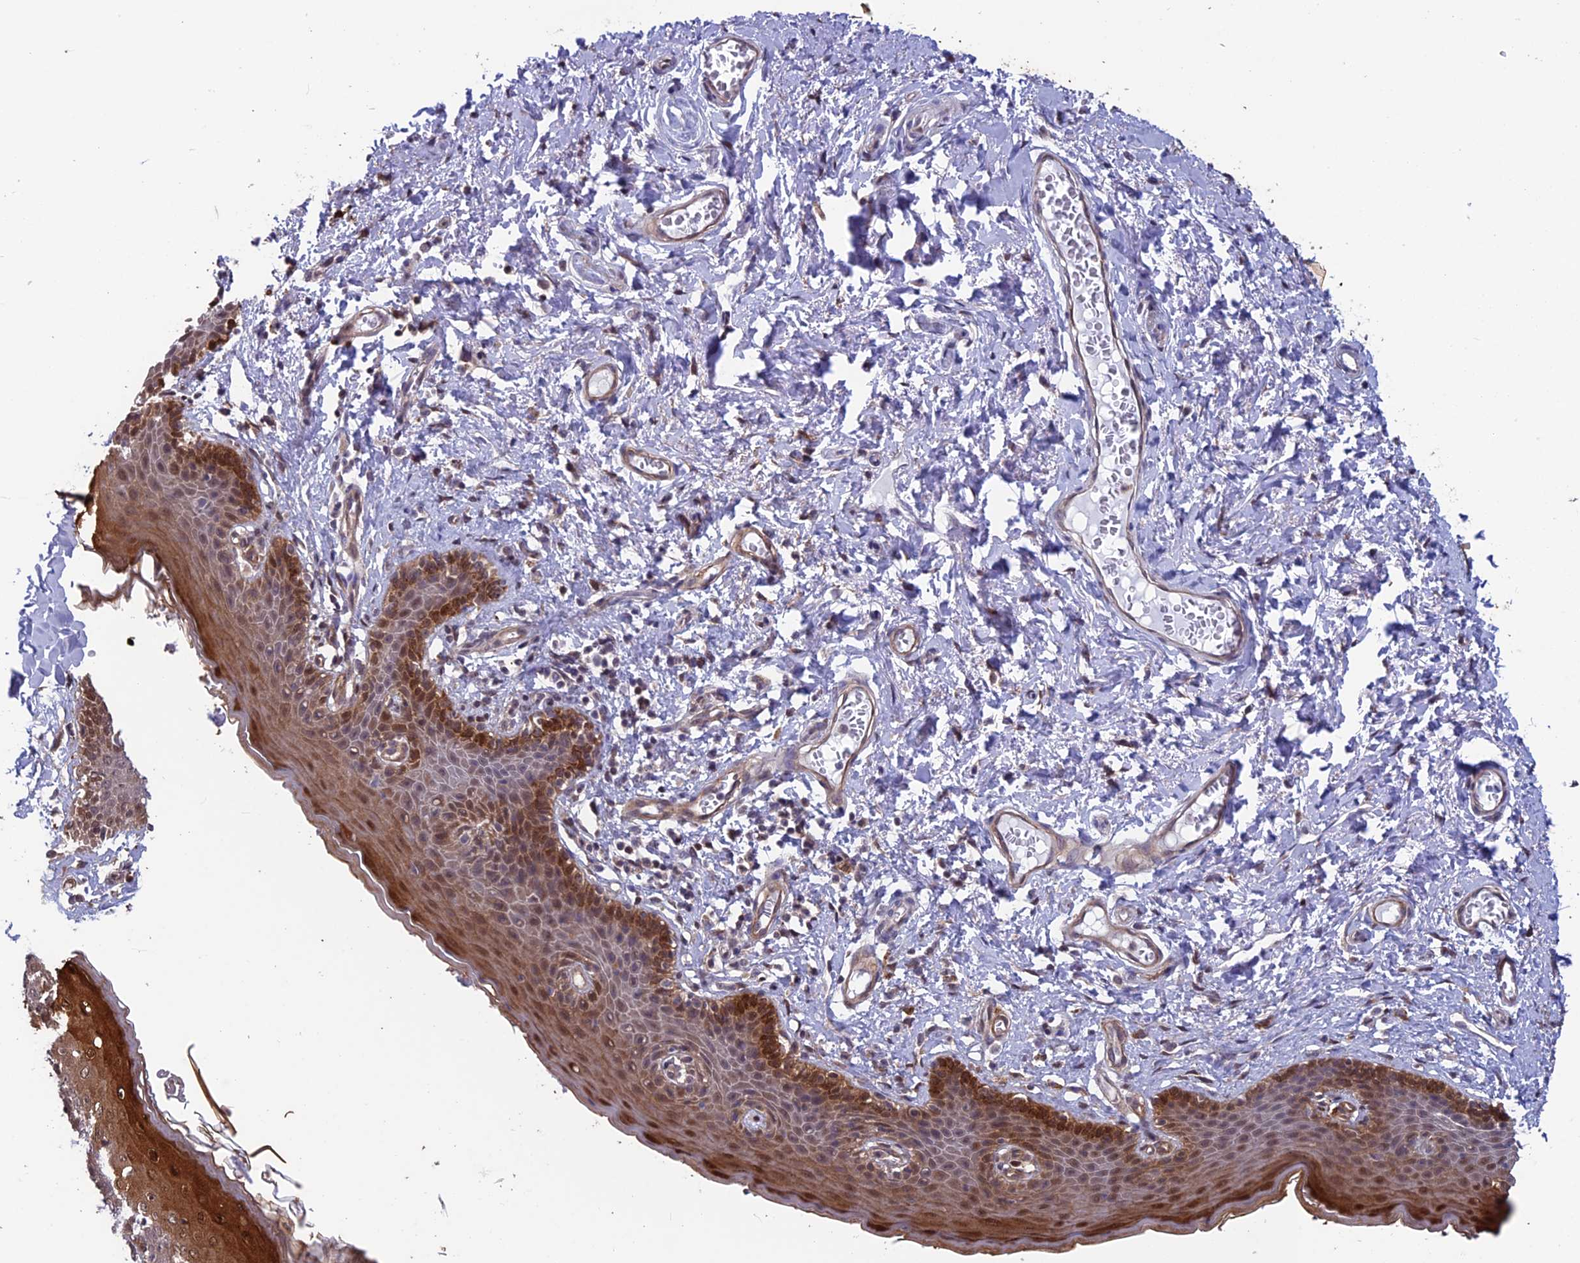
{"staining": {"intensity": "strong", "quantity": "25%-75%", "location": "cytoplasmic/membranous,nuclear"}, "tissue": "skin", "cell_type": "Epidermal cells", "image_type": "normal", "snomed": [{"axis": "morphology", "description": "Normal tissue, NOS"}, {"axis": "topography", "description": "Vulva"}], "caption": "Immunohistochemical staining of unremarkable skin displays 25%-75% levels of strong cytoplasmic/membranous,nuclear protein positivity in about 25%-75% of epidermal cells.", "gene": "MAST2", "patient": {"sex": "female", "age": 66}}